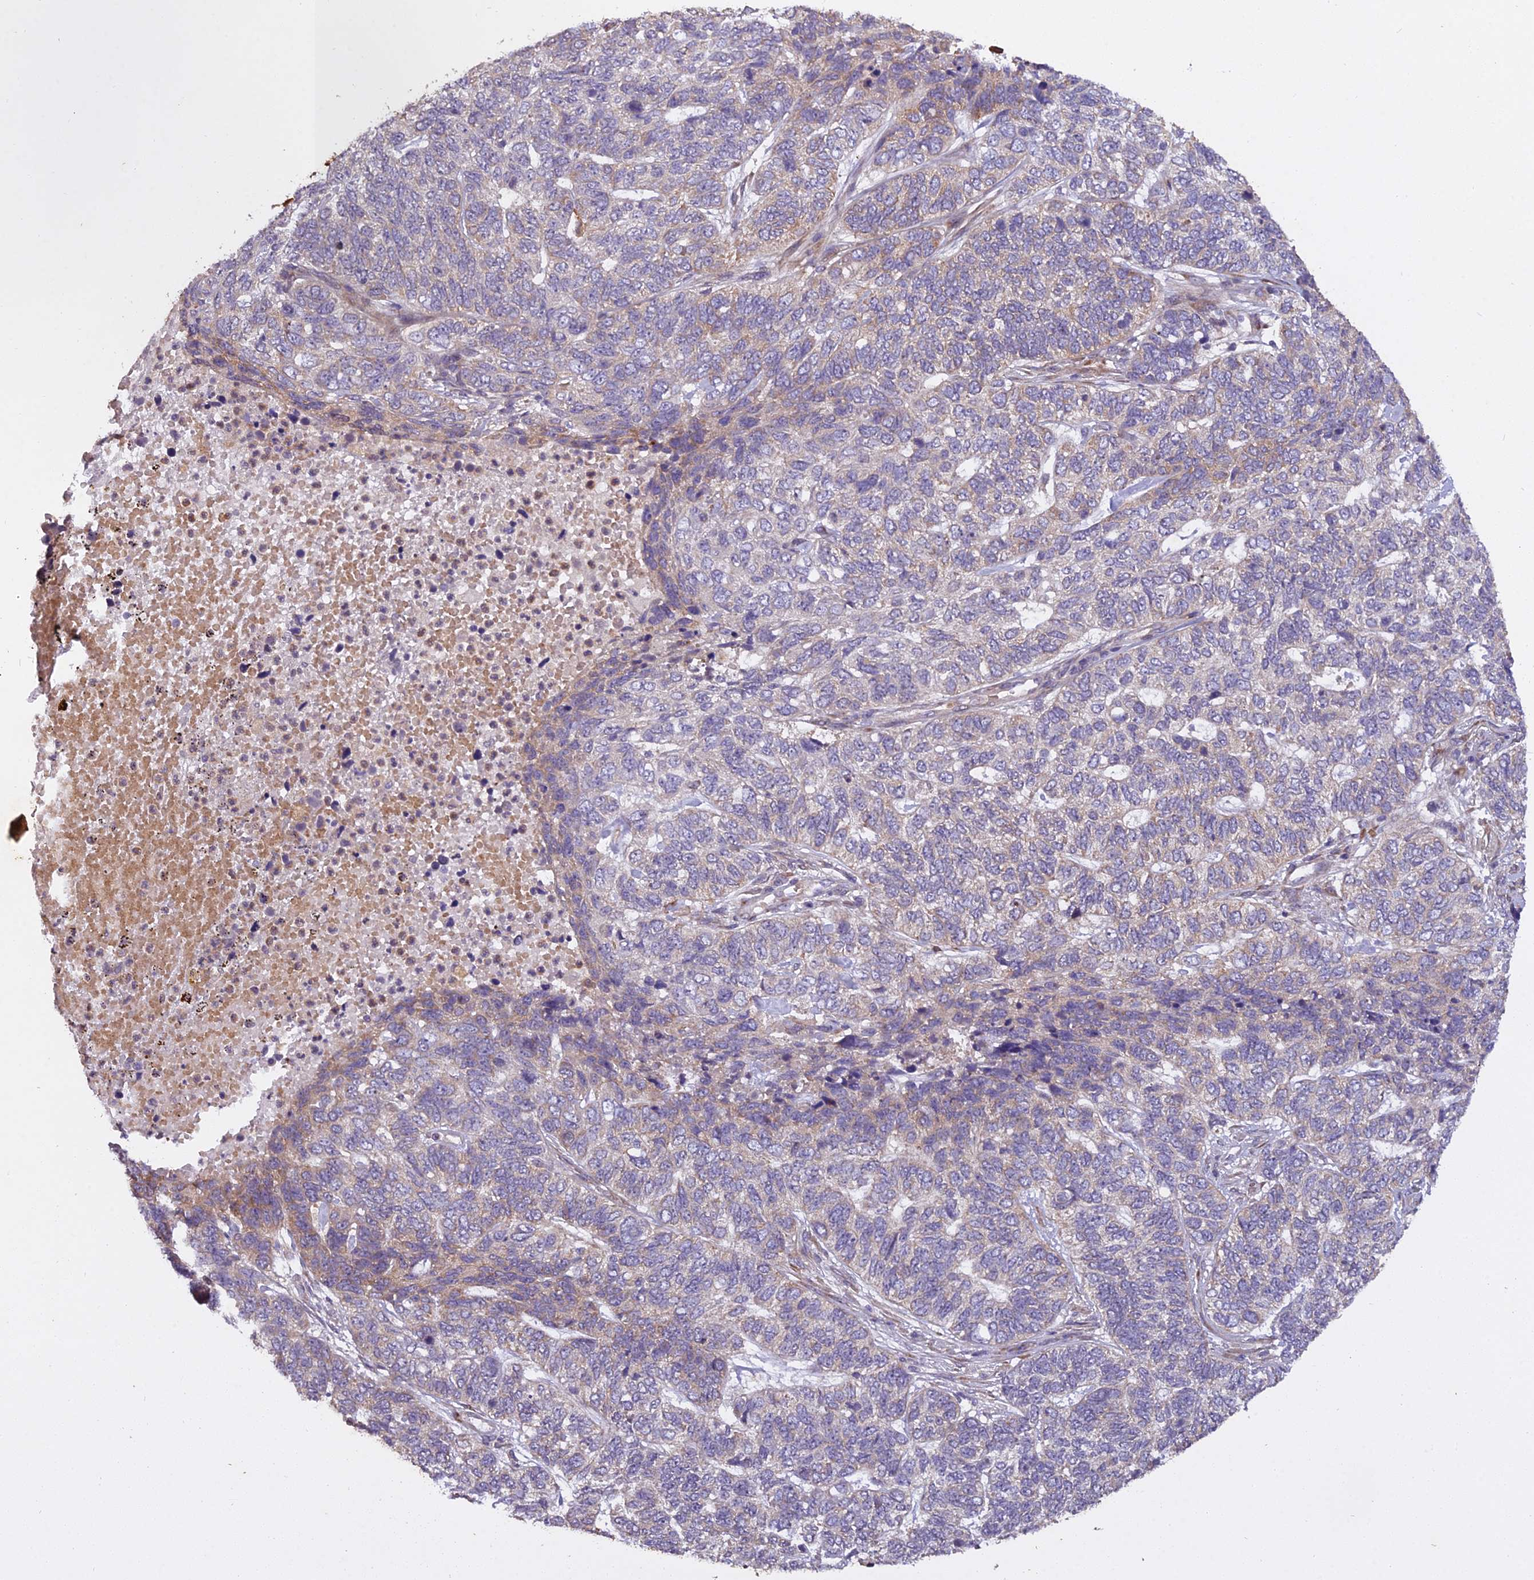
{"staining": {"intensity": "negative", "quantity": "none", "location": "none"}, "tissue": "skin cancer", "cell_type": "Tumor cells", "image_type": "cancer", "snomed": [{"axis": "morphology", "description": "Basal cell carcinoma"}, {"axis": "topography", "description": "Skin"}], "caption": "Histopathology image shows no significant protein staining in tumor cells of skin cancer.", "gene": "CENPL", "patient": {"sex": "female", "age": 65}}